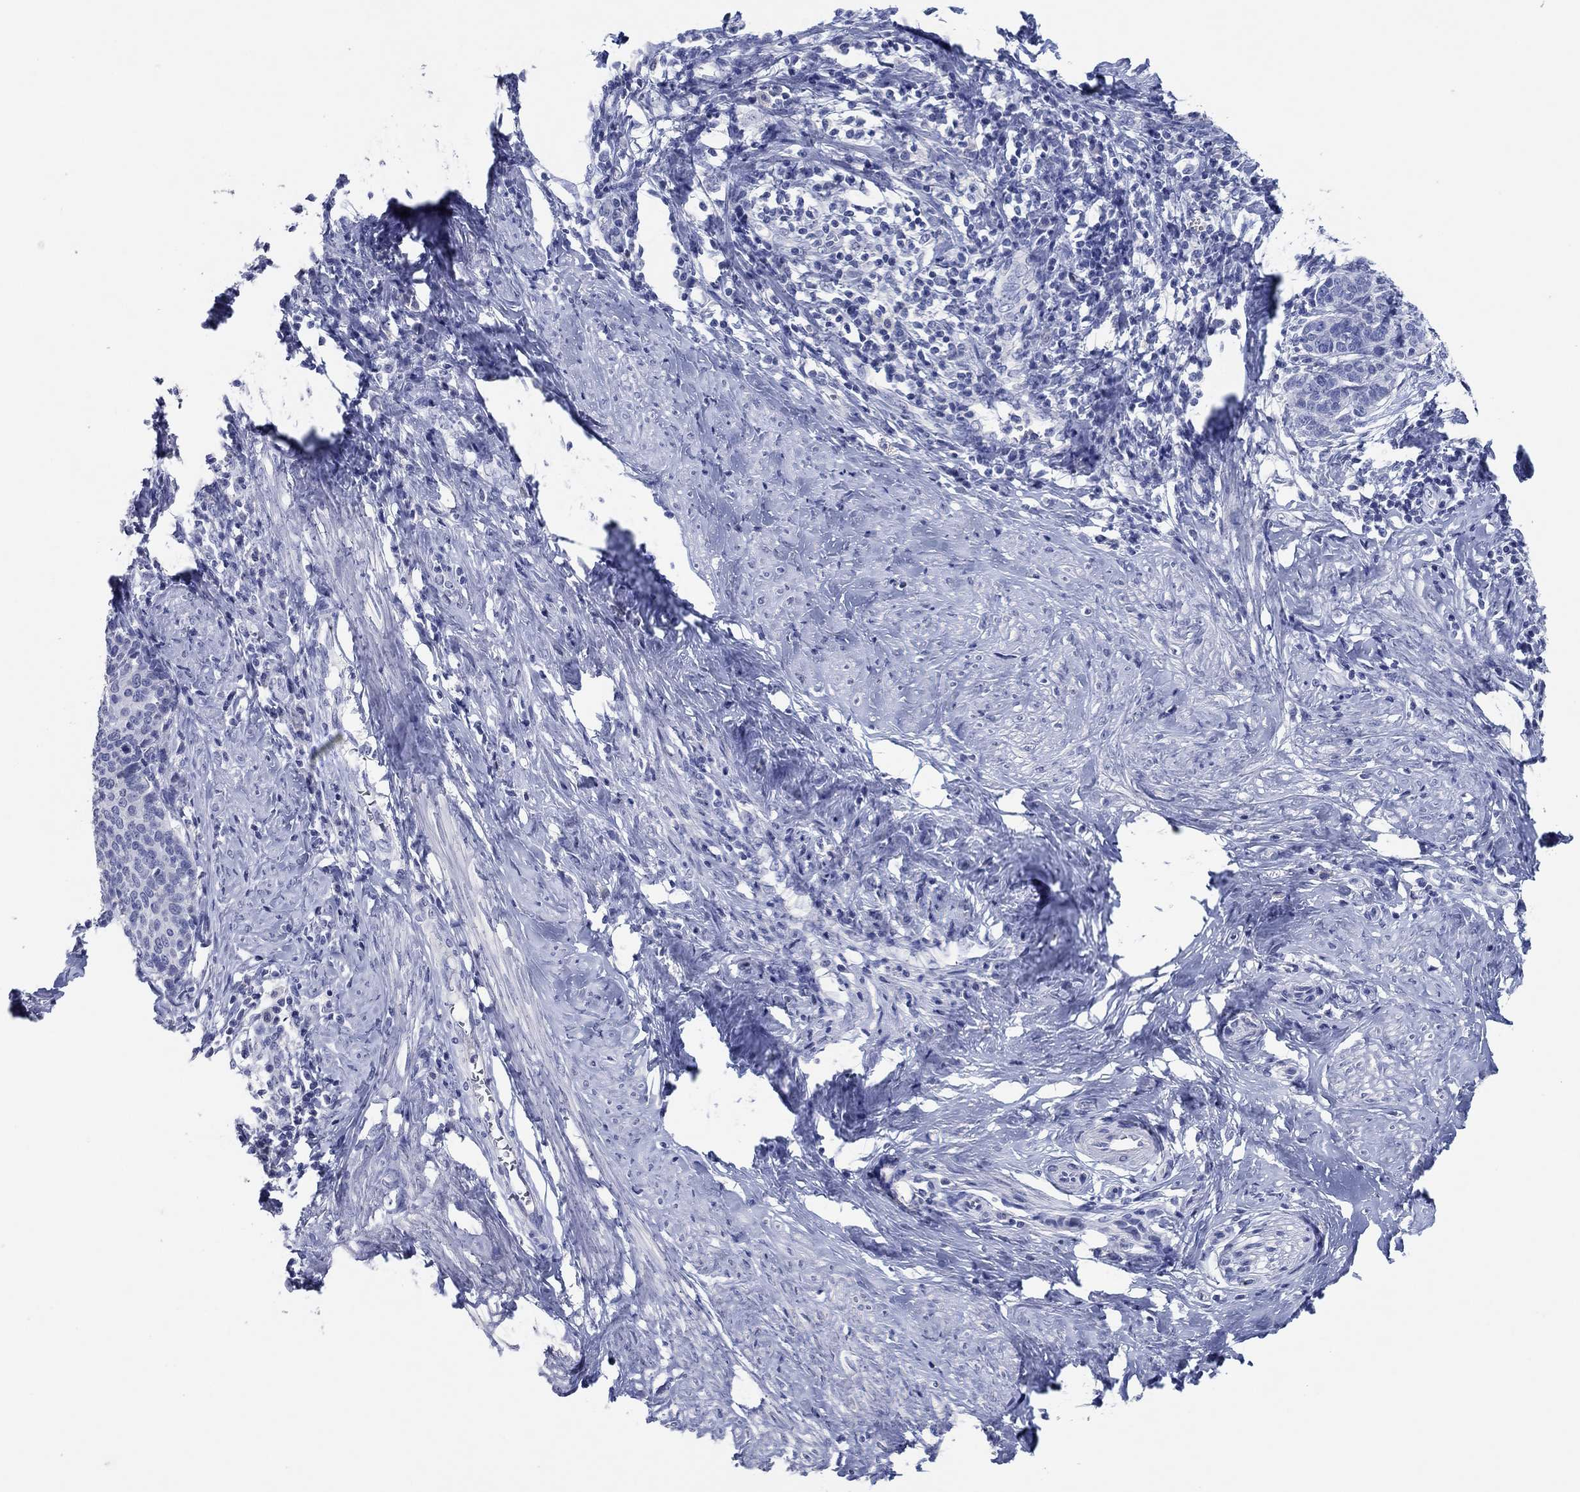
{"staining": {"intensity": "negative", "quantity": "none", "location": "none"}, "tissue": "cervical cancer", "cell_type": "Tumor cells", "image_type": "cancer", "snomed": [{"axis": "morphology", "description": "Normal tissue, NOS"}, {"axis": "morphology", "description": "Squamous cell carcinoma, NOS"}, {"axis": "topography", "description": "Cervix"}], "caption": "High magnification brightfield microscopy of cervical cancer stained with DAB (3,3'-diaminobenzidine) (brown) and counterstained with hematoxylin (blue): tumor cells show no significant expression. Nuclei are stained in blue.", "gene": "POU5F1", "patient": {"sex": "female", "age": 39}}